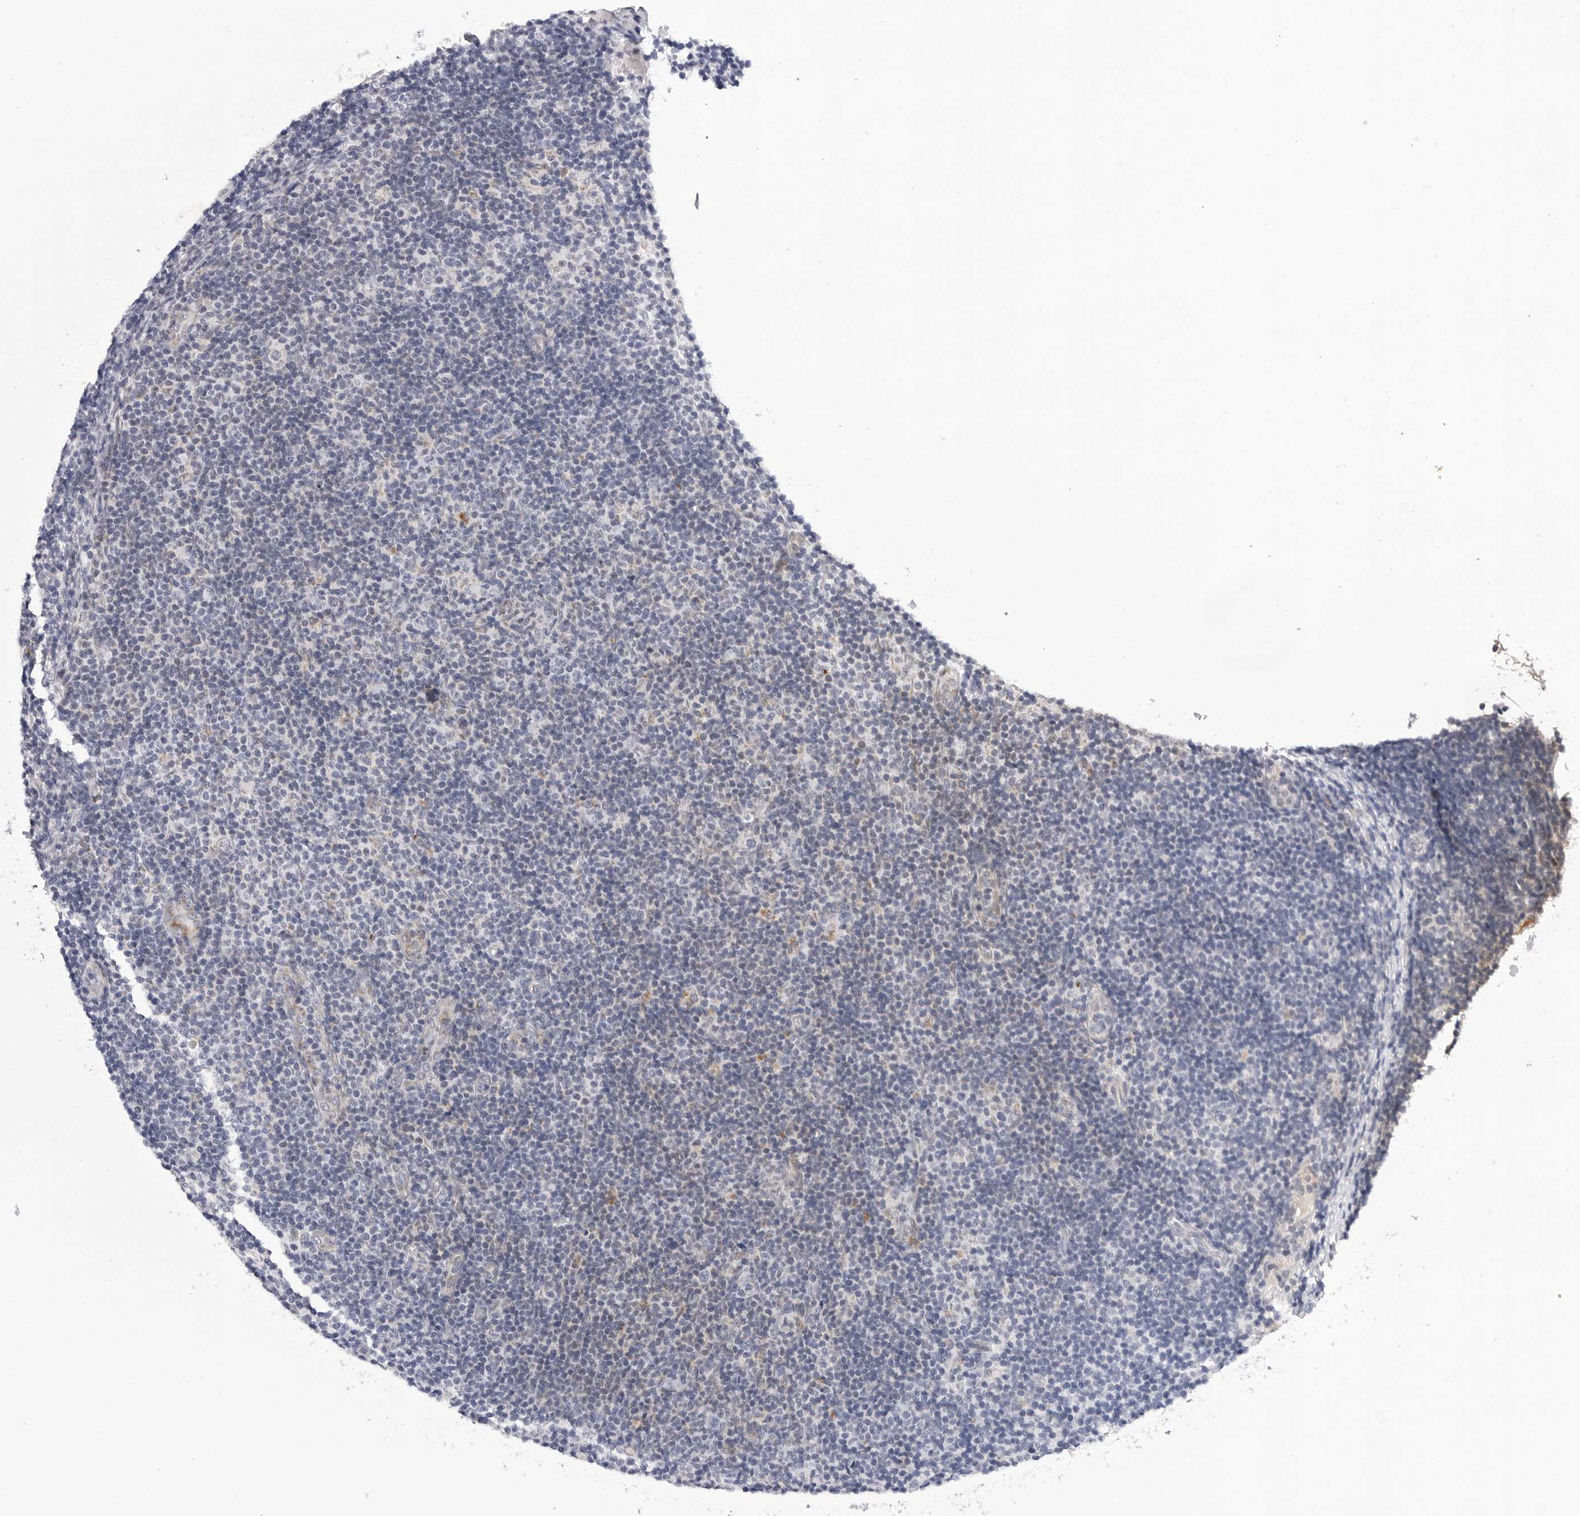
{"staining": {"intensity": "negative", "quantity": "none", "location": "none"}, "tissue": "lymphoma", "cell_type": "Tumor cells", "image_type": "cancer", "snomed": [{"axis": "morphology", "description": "Malignant lymphoma, non-Hodgkin's type, Low grade"}, {"axis": "topography", "description": "Lymph node"}], "caption": "Photomicrograph shows no significant protein staining in tumor cells of lymphoma. The staining is performed using DAB brown chromogen with nuclei counter-stained in using hematoxylin.", "gene": "CDK20", "patient": {"sex": "male", "age": 83}}